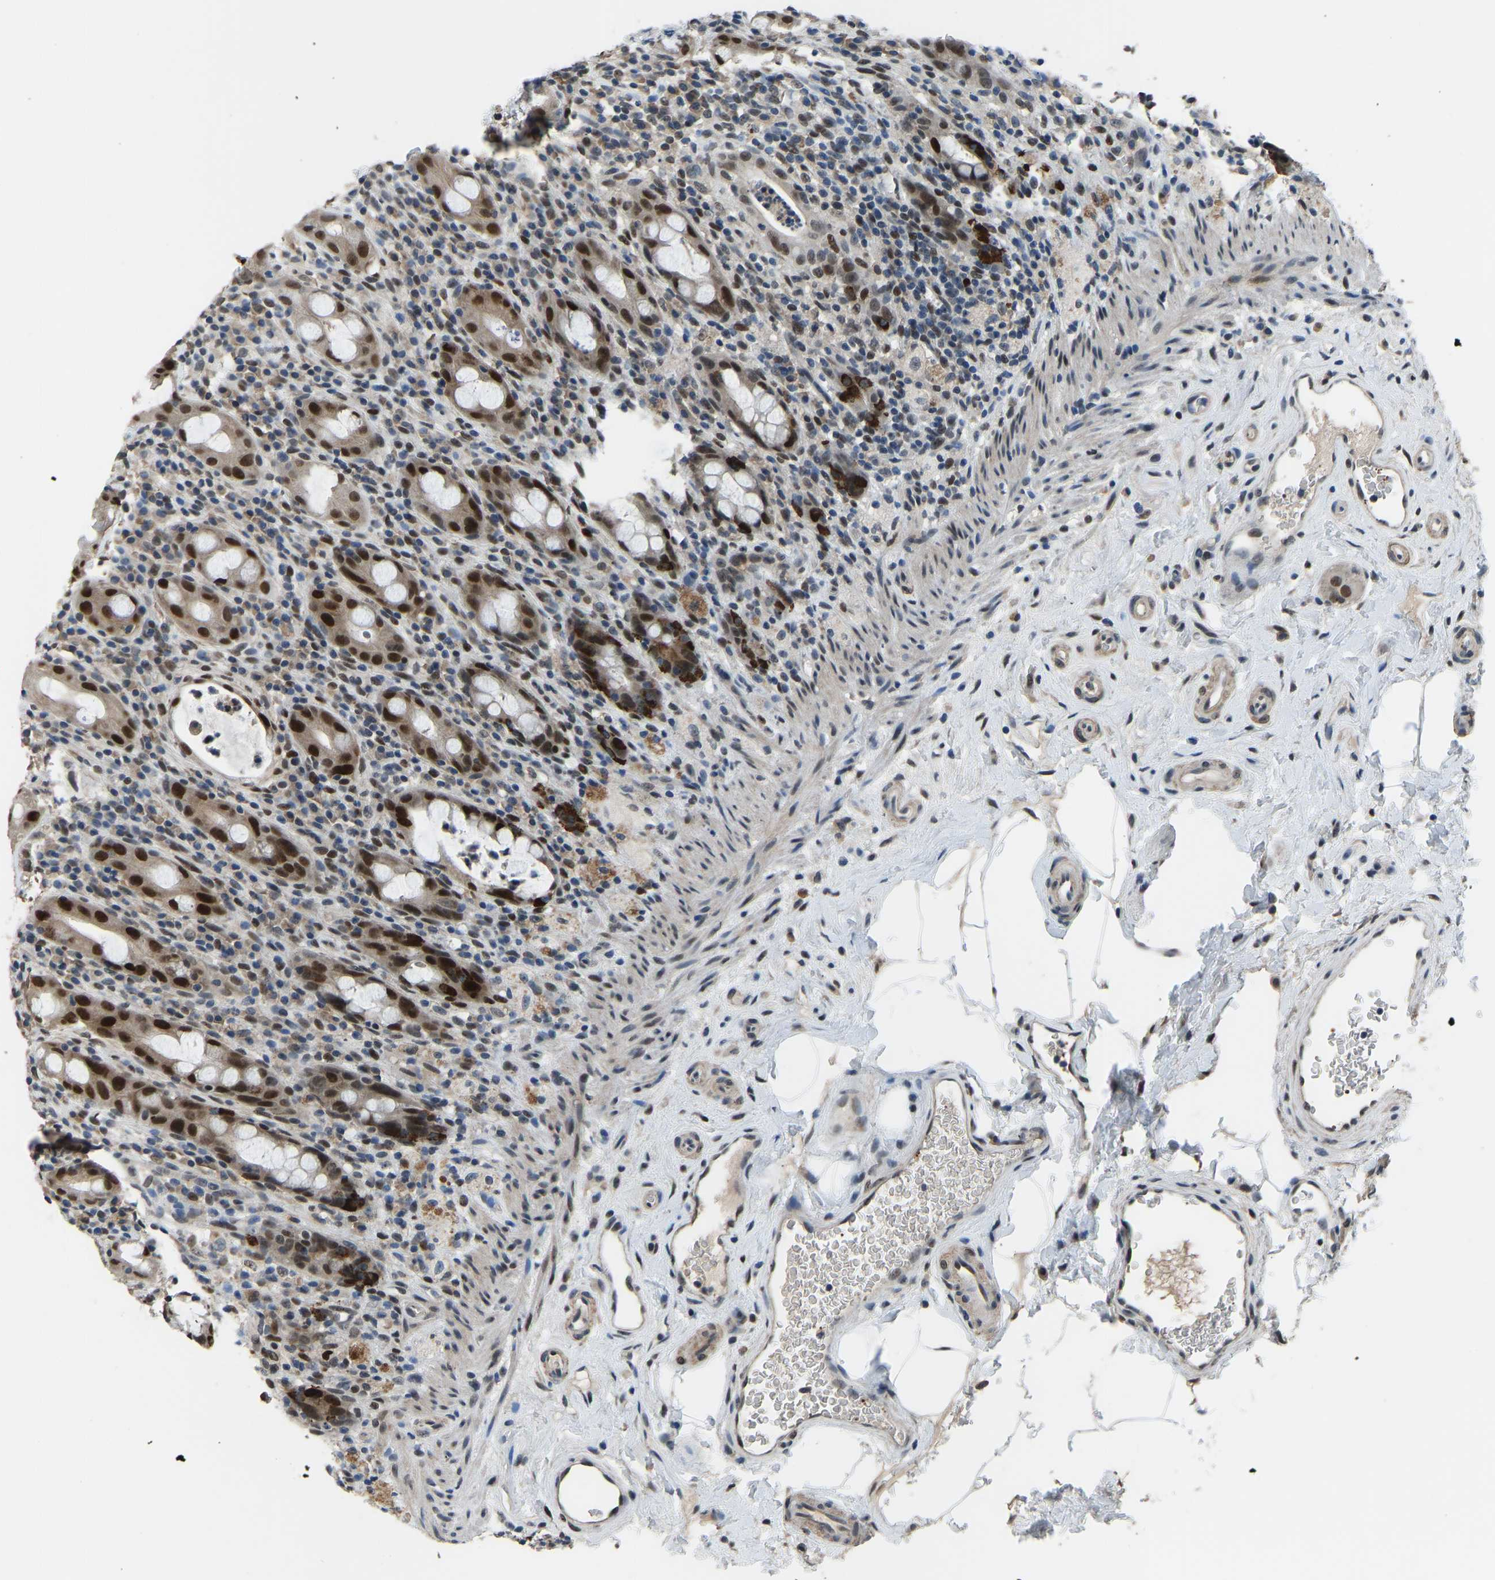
{"staining": {"intensity": "strong", "quantity": "<25%", "location": "nuclear"}, "tissue": "rectum", "cell_type": "Glandular cells", "image_type": "normal", "snomed": [{"axis": "morphology", "description": "Normal tissue, NOS"}, {"axis": "topography", "description": "Rectum"}], "caption": "Benign rectum displays strong nuclear positivity in about <25% of glandular cells, visualized by immunohistochemistry. Using DAB (3,3'-diaminobenzidine) (brown) and hematoxylin (blue) stains, captured at high magnification using brightfield microscopy.", "gene": "FOS", "patient": {"sex": "male", "age": 44}}